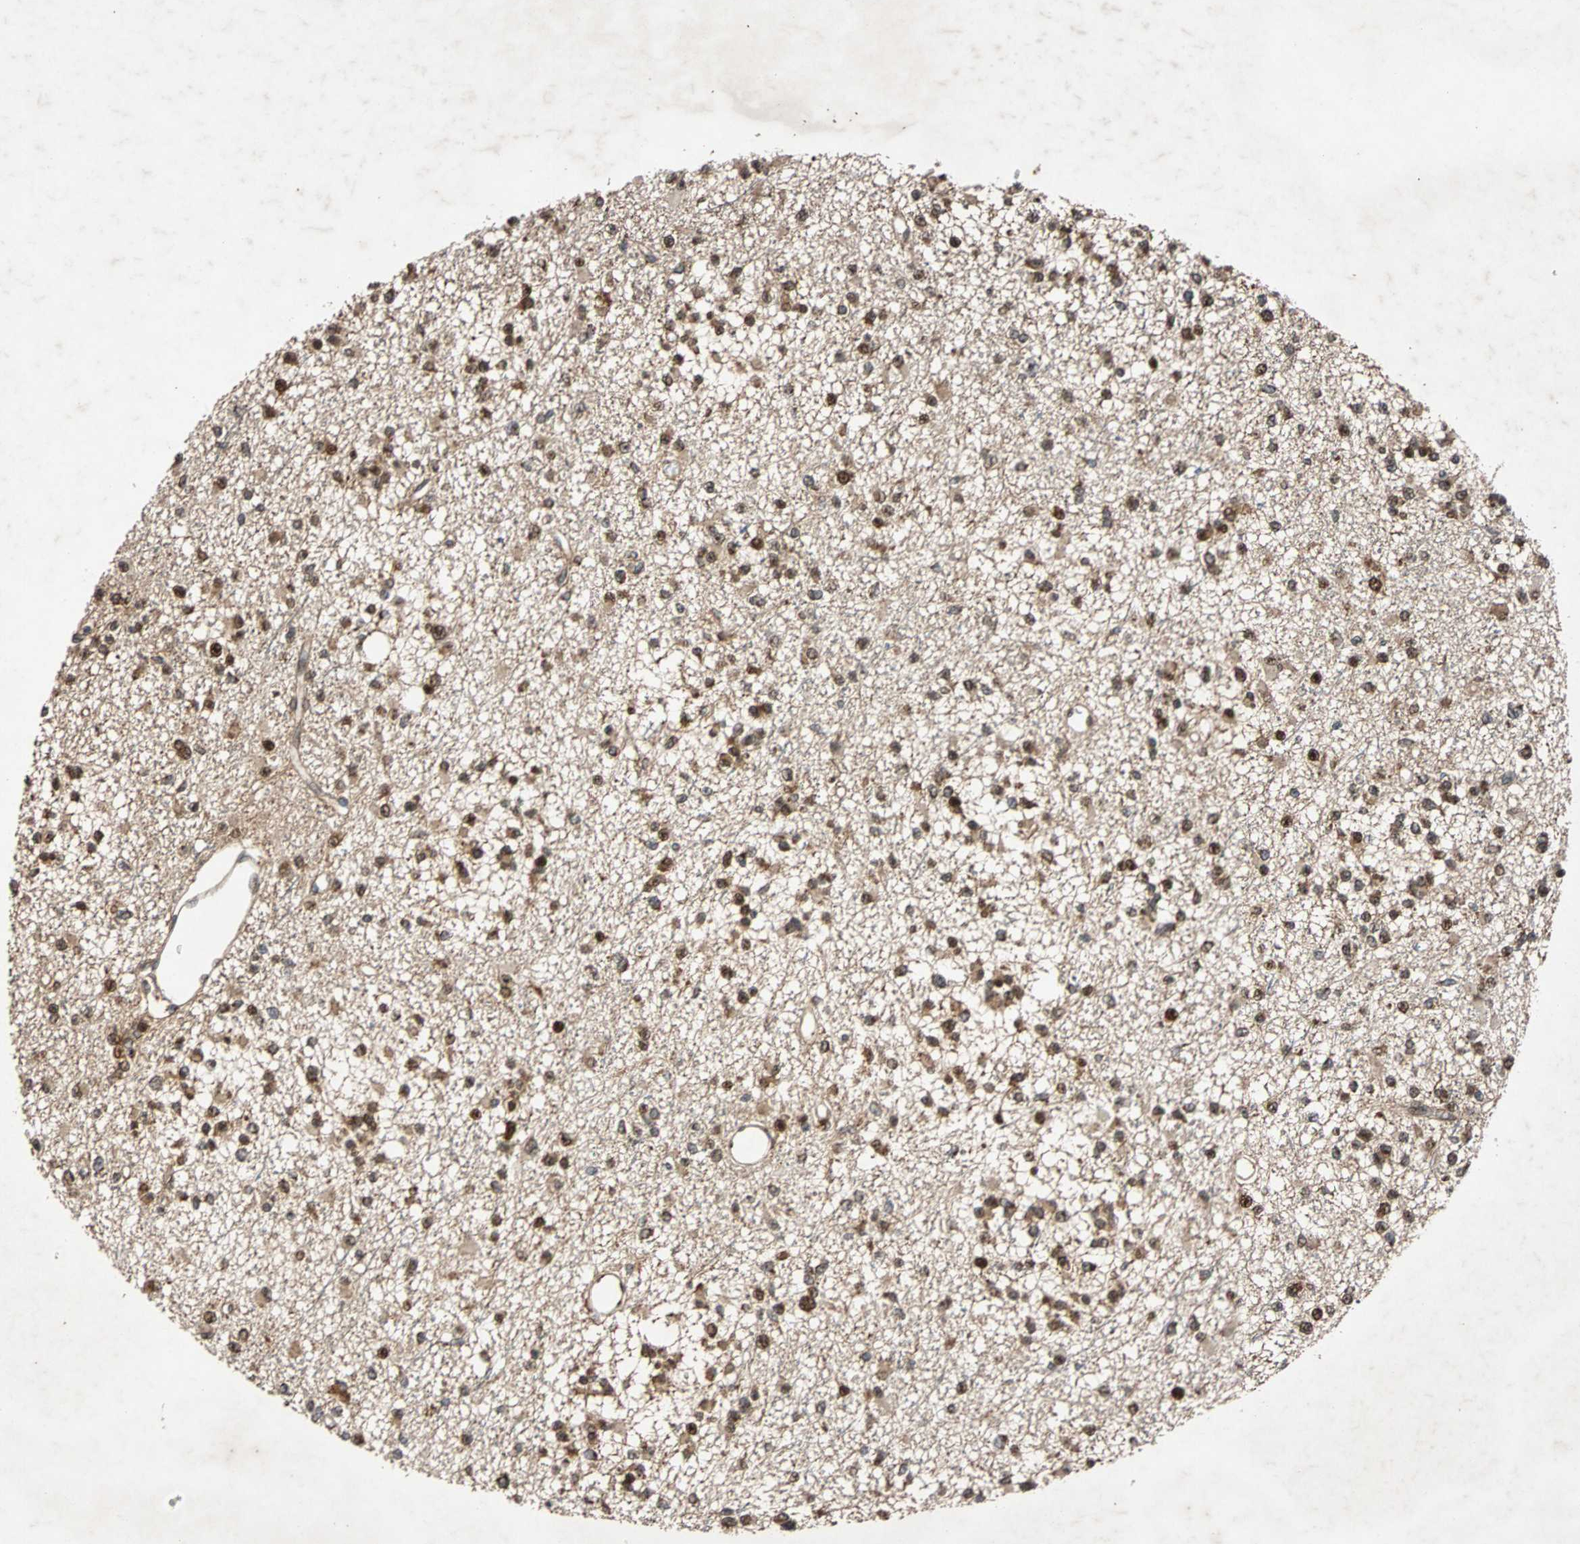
{"staining": {"intensity": "strong", "quantity": ">75%", "location": "cytoplasmic/membranous,nuclear"}, "tissue": "glioma", "cell_type": "Tumor cells", "image_type": "cancer", "snomed": [{"axis": "morphology", "description": "Glioma, malignant, Low grade"}, {"axis": "topography", "description": "Brain"}], "caption": "Tumor cells show high levels of strong cytoplasmic/membranous and nuclear positivity in approximately >75% of cells in malignant glioma (low-grade).", "gene": "USP31", "patient": {"sex": "female", "age": 22}}